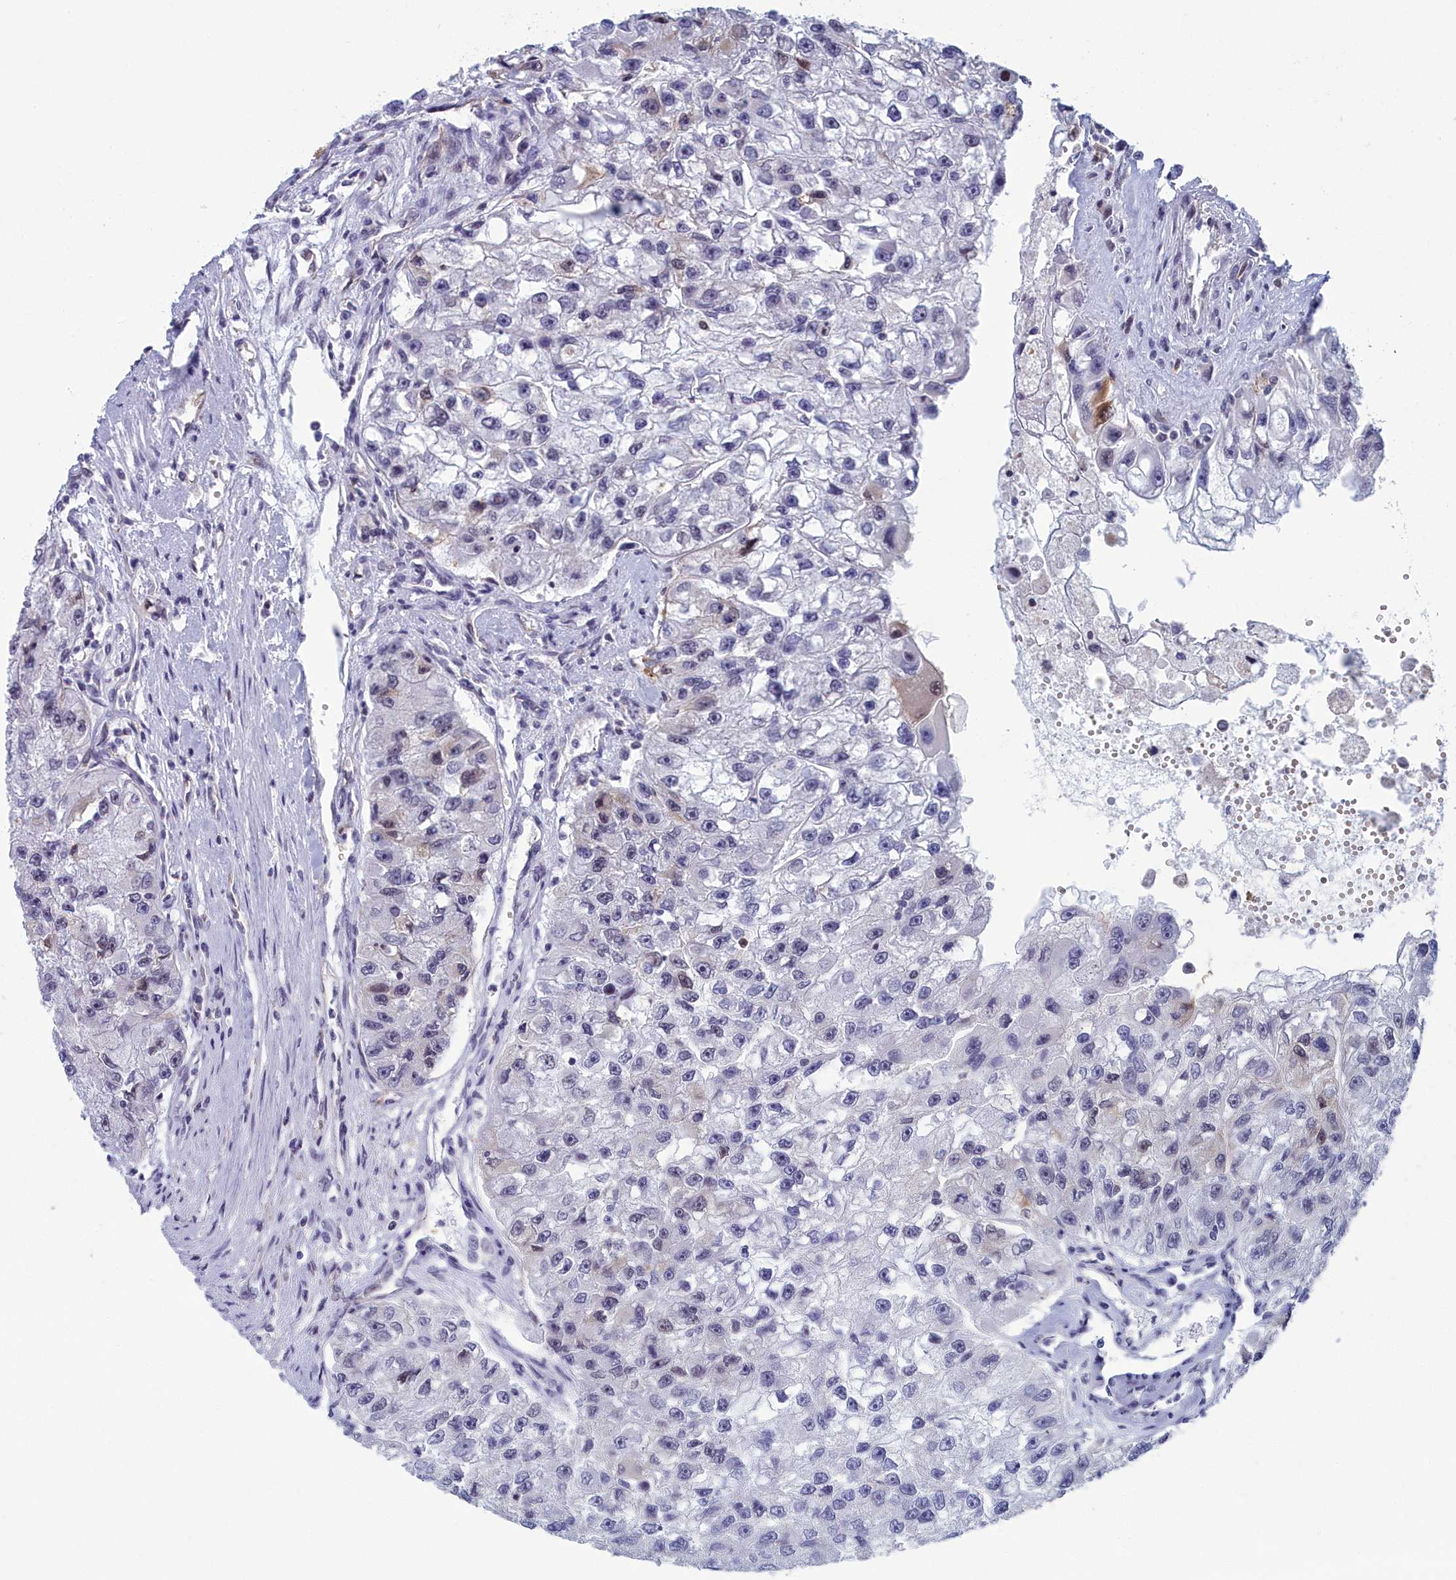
{"staining": {"intensity": "weak", "quantity": "<25%", "location": "cytoplasmic/membranous,nuclear"}, "tissue": "renal cancer", "cell_type": "Tumor cells", "image_type": "cancer", "snomed": [{"axis": "morphology", "description": "Adenocarcinoma, NOS"}, {"axis": "topography", "description": "Kidney"}], "caption": "DAB immunohistochemical staining of human adenocarcinoma (renal) reveals no significant positivity in tumor cells. Brightfield microscopy of IHC stained with DAB (brown) and hematoxylin (blue), captured at high magnification.", "gene": "CCDC97", "patient": {"sex": "male", "age": 63}}